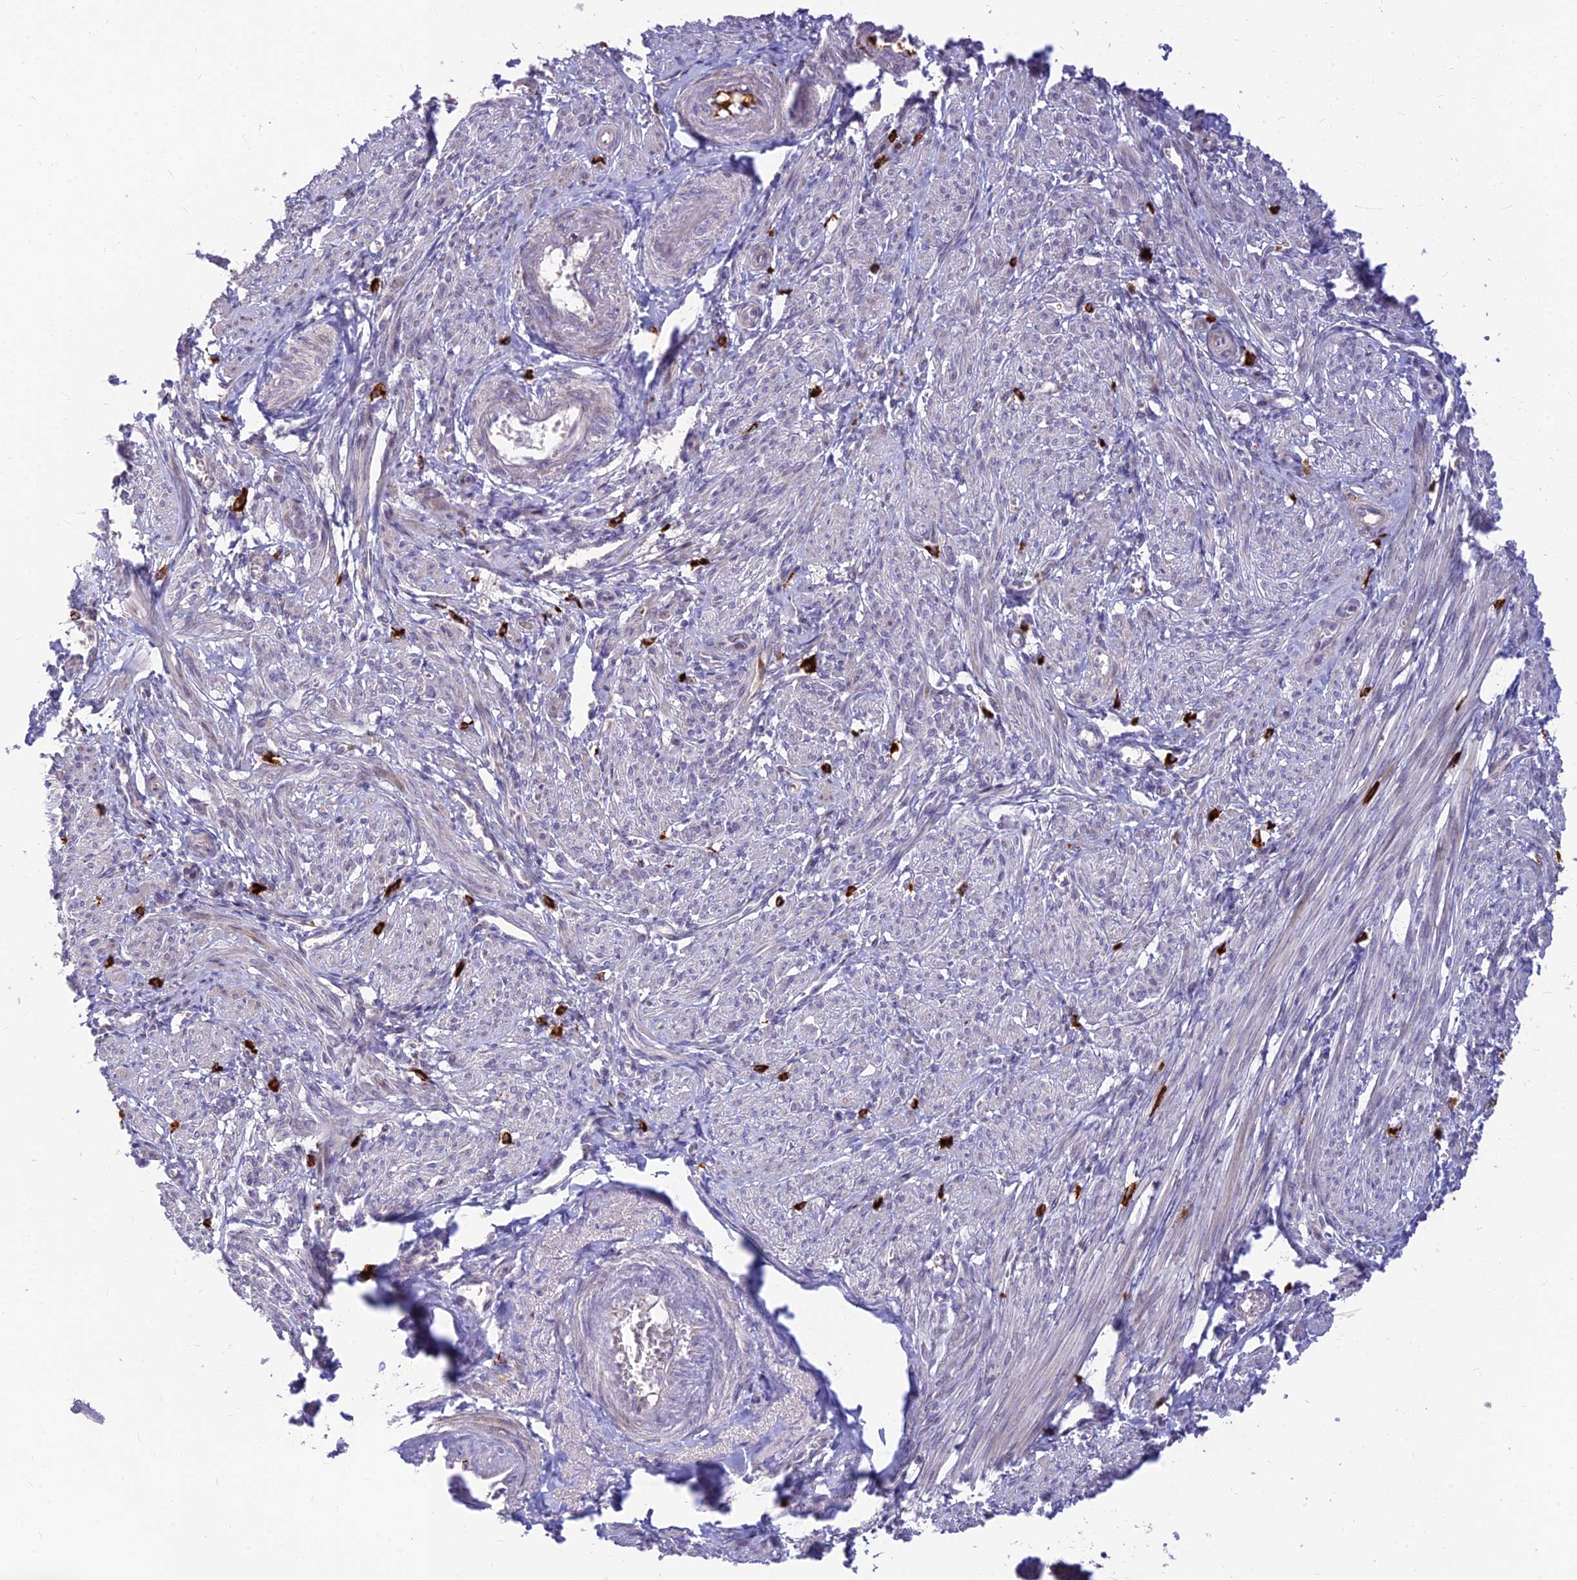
{"staining": {"intensity": "negative", "quantity": "none", "location": "none"}, "tissue": "smooth muscle", "cell_type": "Smooth muscle cells", "image_type": "normal", "snomed": [{"axis": "morphology", "description": "Normal tissue, NOS"}, {"axis": "topography", "description": "Smooth muscle"}], "caption": "Immunohistochemistry micrograph of unremarkable smooth muscle stained for a protein (brown), which exhibits no expression in smooth muscle cells. (Immunohistochemistry (ihc), brightfield microscopy, high magnification).", "gene": "ASPDH", "patient": {"sex": "female", "age": 39}}